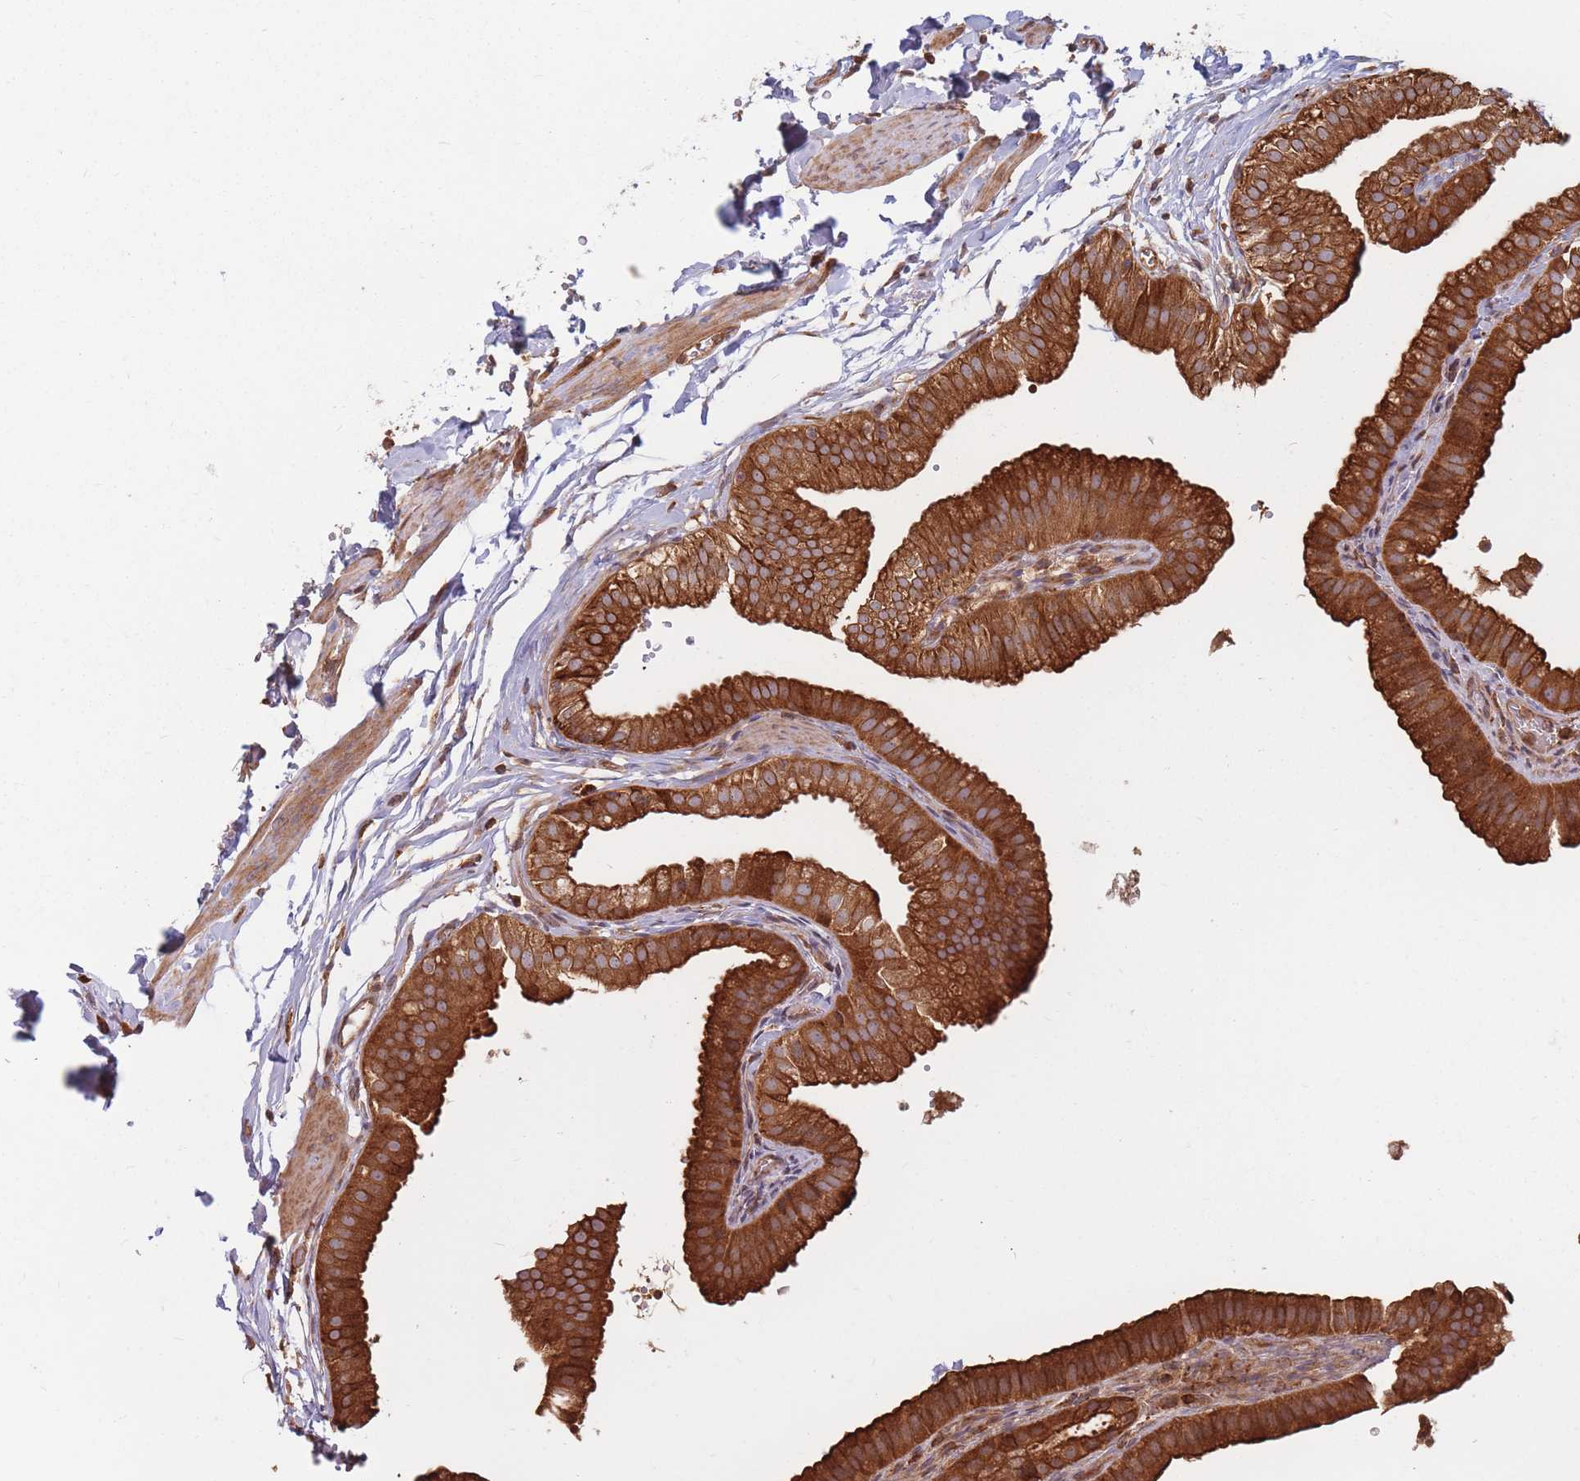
{"staining": {"intensity": "strong", "quantity": ">75%", "location": "cytoplasmic/membranous"}, "tissue": "gallbladder", "cell_type": "Glandular cells", "image_type": "normal", "snomed": [{"axis": "morphology", "description": "Normal tissue, NOS"}, {"axis": "topography", "description": "Gallbladder"}], "caption": "IHC histopathology image of benign human gallbladder stained for a protein (brown), which reveals high levels of strong cytoplasmic/membranous positivity in about >75% of glandular cells.", "gene": "RASSF2", "patient": {"sex": "female", "age": 61}}